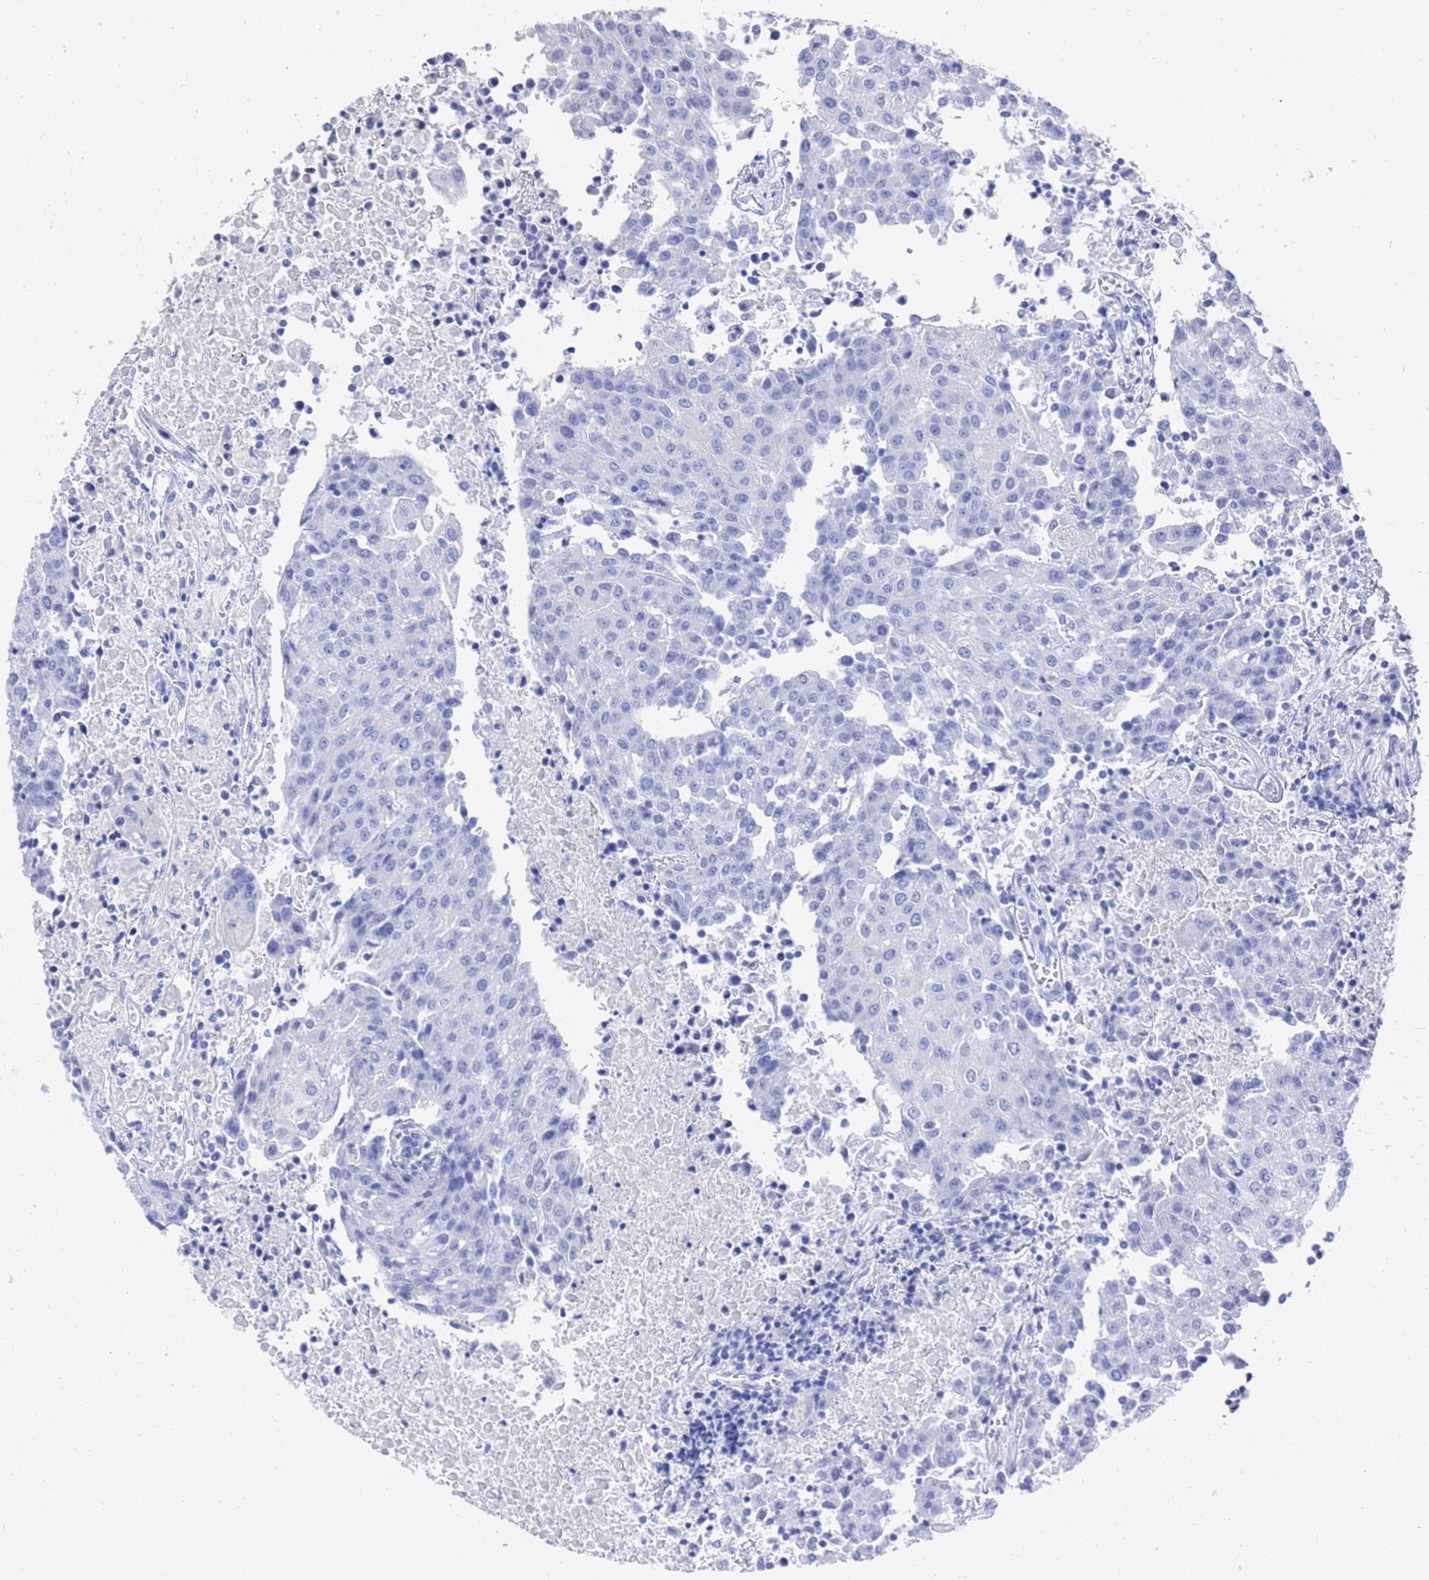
{"staining": {"intensity": "negative", "quantity": "none", "location": "none"}, "tissue": "urothelial cancer", "cell_type": "Tumor cells", "image_type": "cancer", "snomed": [{"axis": "morphology", "description": "Urothelial carcinoma, High grade"}, {"axis": "topography", "description": "Urinary bladder"}], "caption": "Immunohistochemistry (IHC) of urothelial cancer reveals no positivity in tumor cells.", "gene": "GGT1", "patient": {"sex": "female", "age": 85}}